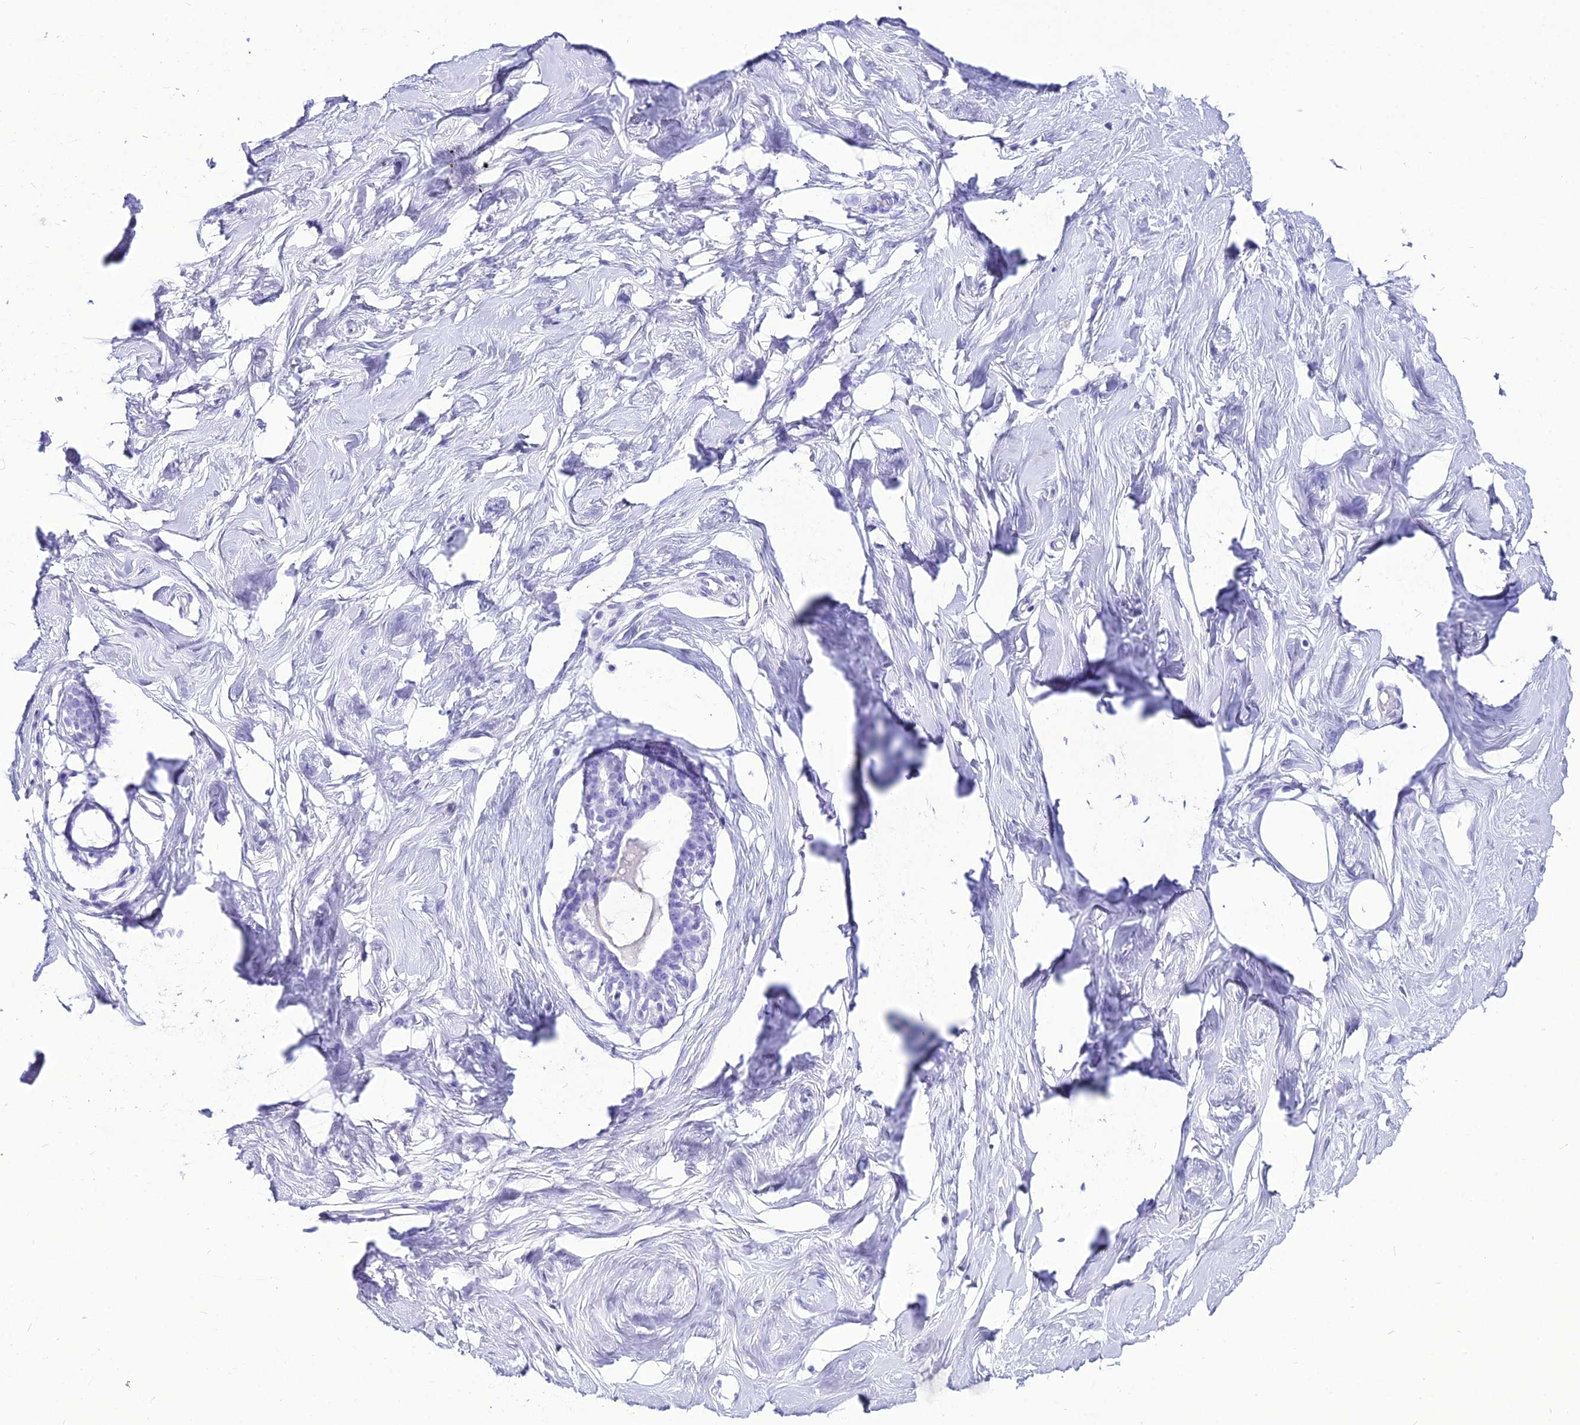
{"staining": {"intensity": "negative", "quantity": "none", "location": "none"}, "tissue": "breast", "cell_type": "Adipocytes", "image_type": "normal", "snomed": [{"axis": "morphology", "description": "Normal tissue, NOS"}, {"axis": "morphology", "description": "Adenoma, NOS"}, {"axis": "topography", "description": "Breast"}], "caption": "Human breast stained for a protein using IHC shows no positivity in adipocytes.", "gene": "PNMA5", "patient": {"sex": "female", "age": 23}}